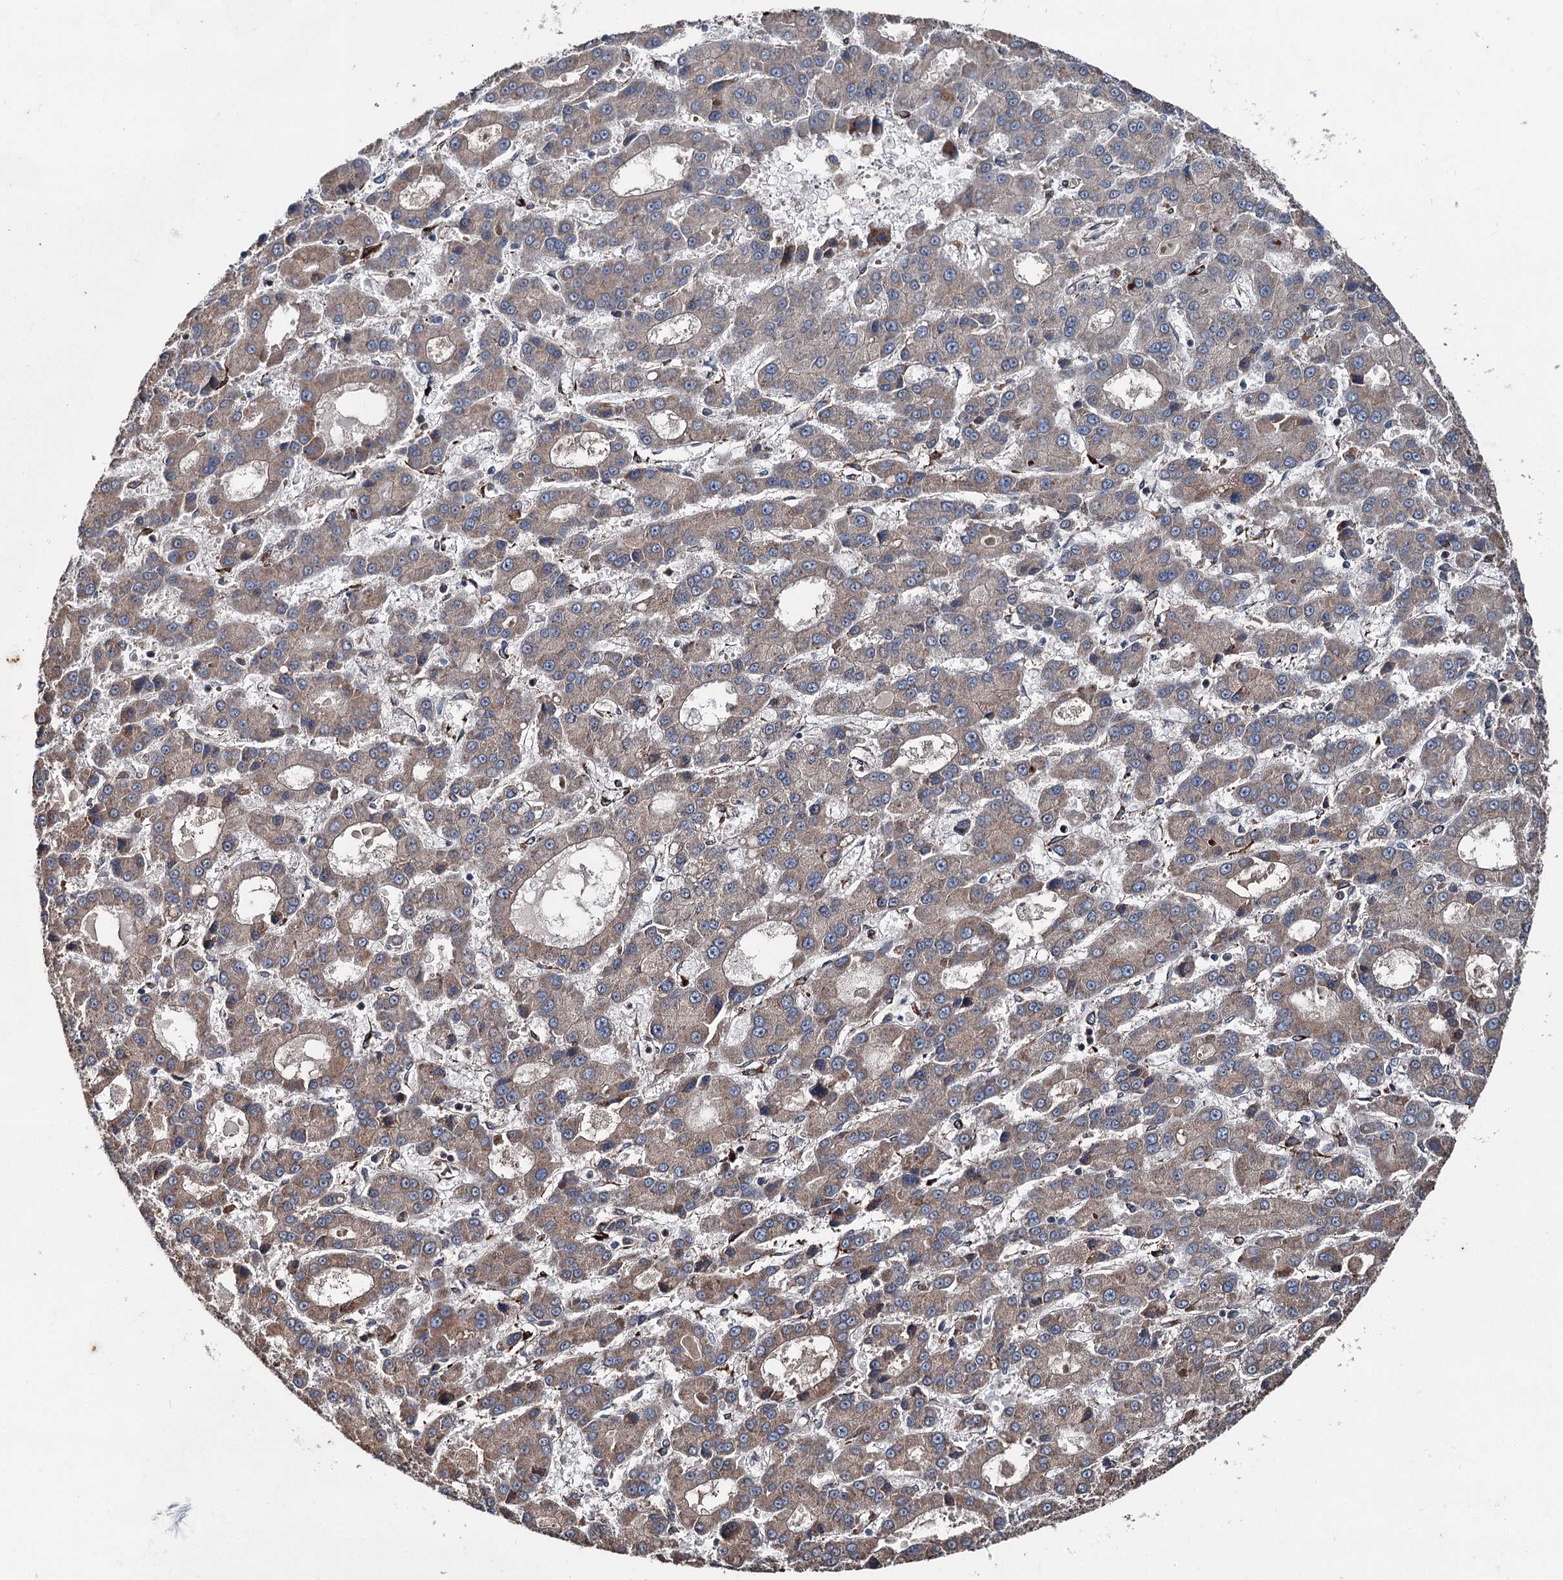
{"staining": {"intensity": "moderate", "quantity": ">75%", "location": "cytoplasmic/membranous"}, "tissue": "liver cancer", "cell_type": "Tumor cells", "image_type": "cancer", "snomed": [{"axis": "morphology", "description": "Carcinoma, Hepatocellular, NOS"}, {"axis": "topography", "description": "Liver"}], "caption": "Approximately >75% of tumor cells in human hepatocellular carcinoma (liver) demonstrate moderate cytoplasmic/membranous protein expression as visualized by brown immunohistochemical staining.", "gene": "DDIAS", "patient": {"sex": "male", "age": 70}}